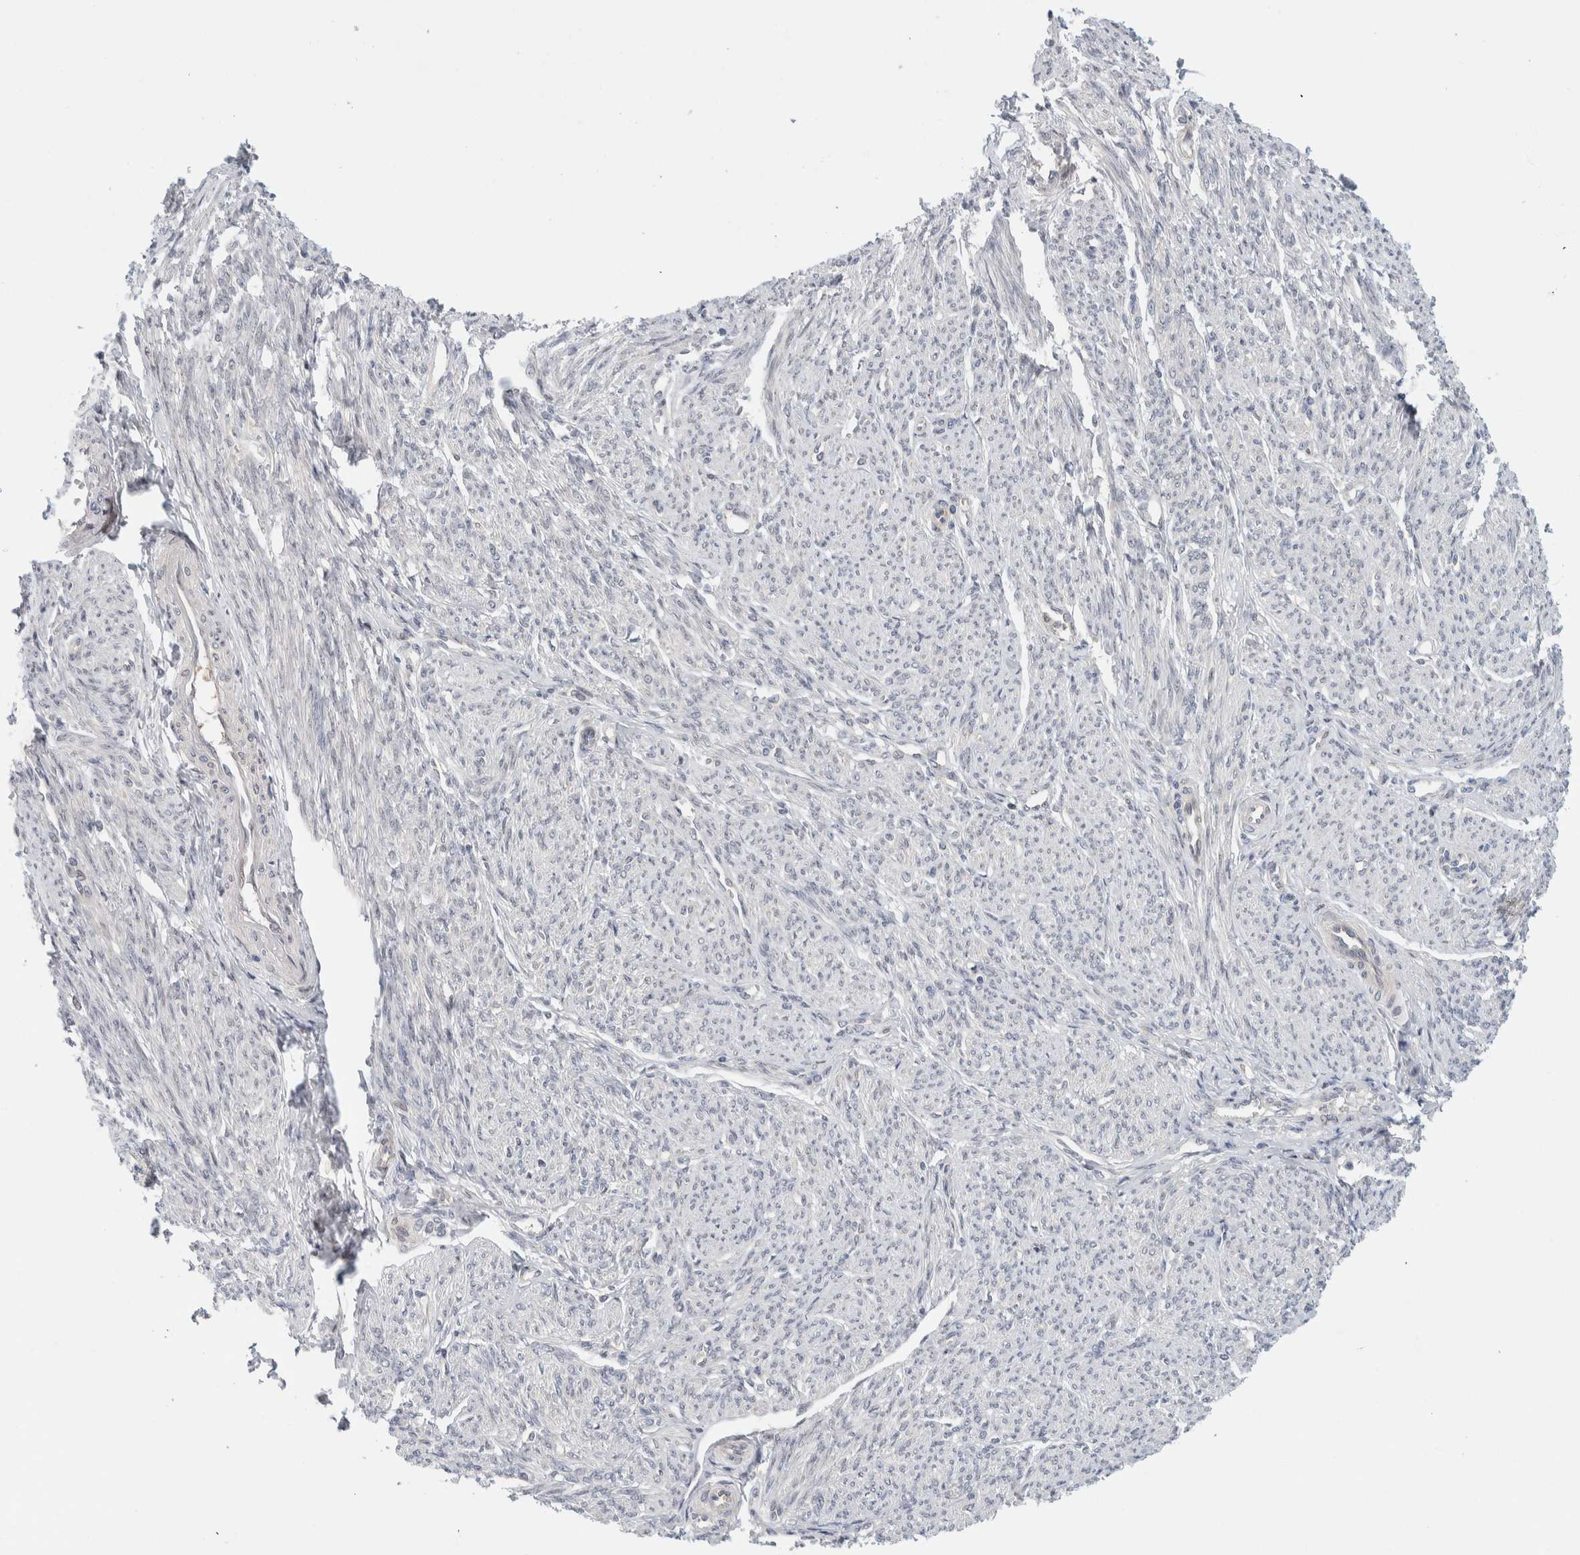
{"staining": {"intensity": "negative", "quantity": "none", "location": "none"}, "tissue": "smooth muscle", "cell_type": "Smooth muscle cells", "image_type": "normal", "snomed": [{"axis": "morphology", "description": "Normal tissue, NOS"}, {"axis": "topography", "description": "Smooth muscle"}], "caption": "IHC micrograph of normal smooth muscle: smooth muscle stained with DAB exhibits no significant protein staining in smooth muscle cells. (DAB immunohistochemistry (IHC) with hematoxylin counter stain).", "gene": "NCR3LG1", "patient": {"sex": "female", "age": 65}}